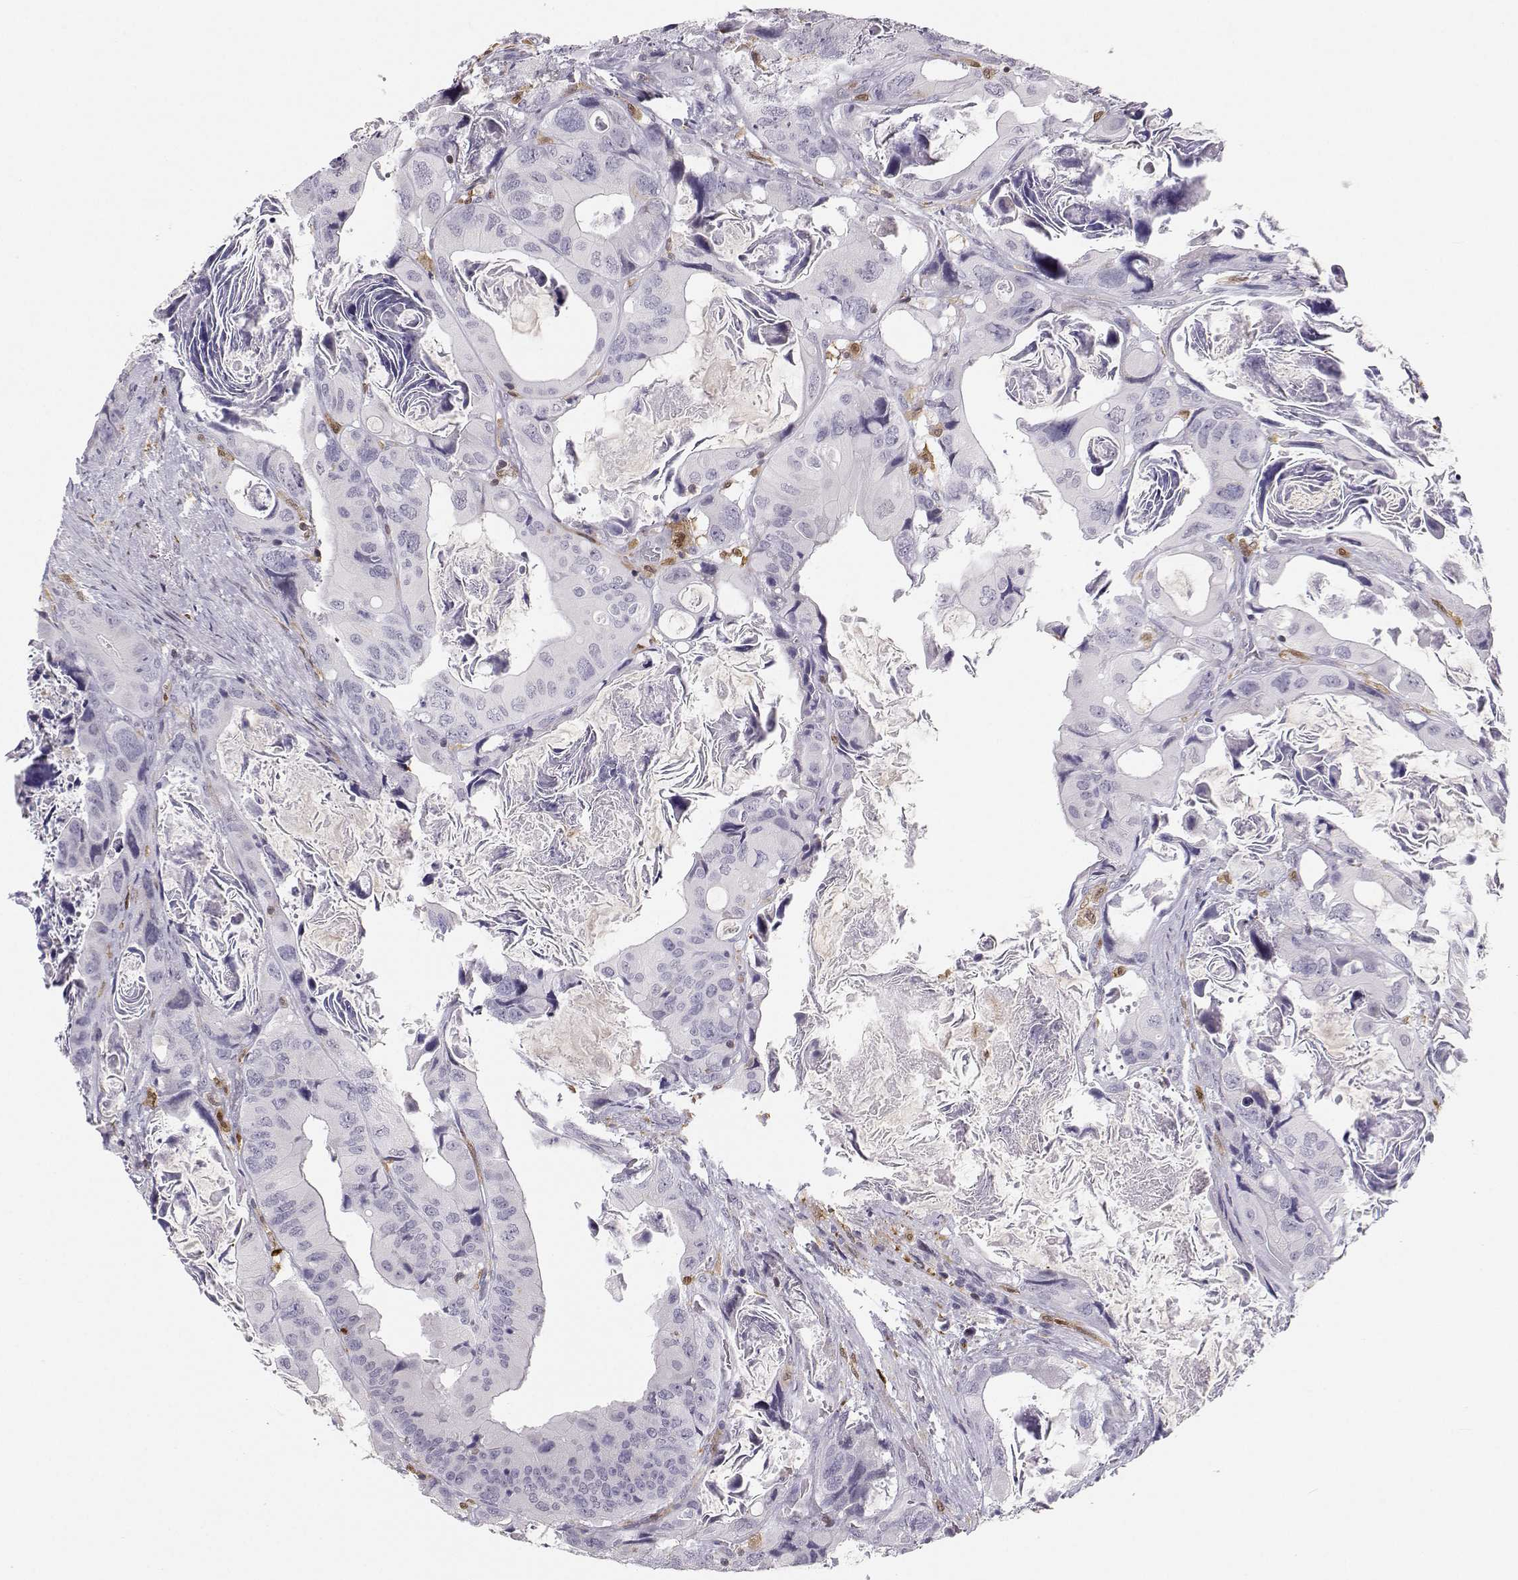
{"staining": {"intensity": "negative", "quantity": "none", "location": "none"}, "tissue": "colorectal cancer", "cell_type": "Tumor cells", "image_type": "cancer", "snomed": [{"axis": "morphology", "description": "Adenocarcinoma, NOS"}, {"axis": "topography", "description": "Rectum"}], "caption": "This image is of colorectal cancer stained with IHC to label a protein in brown with the nuclei are counter-stained blue. There is no staining in tumor cells.", "gene": "HTR7", "patient": {"sex": "male", "age": 64}}